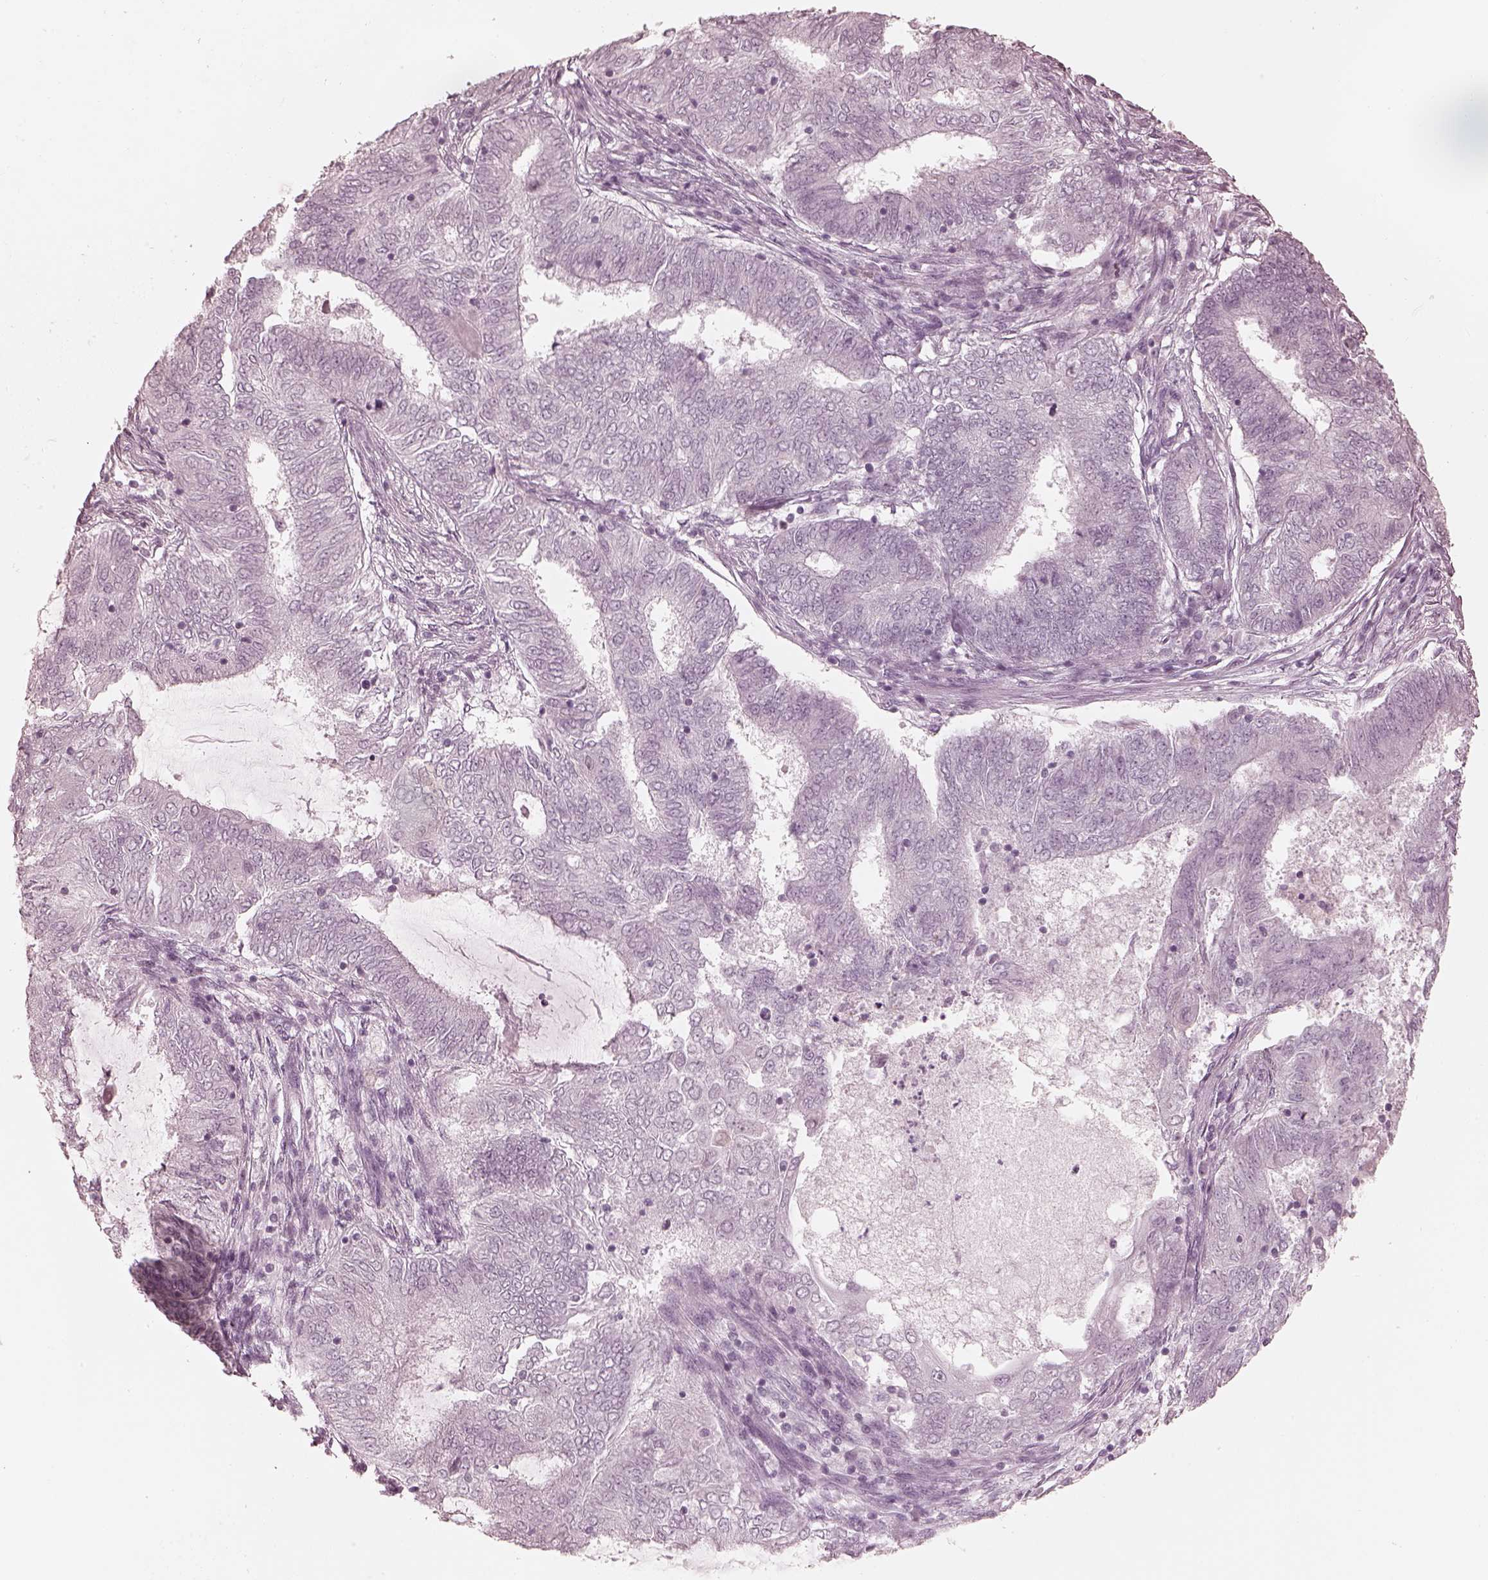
{"staining": {"intensity": "negative", "quantity": "none", "location": "none"}, "tissue": "endometrial cancer", "cell_type": "Tumor cells", "image_type": "cancer", "snomed": [{"axis": "morphology", "description": "Adenocarcinoma, NOS"}, {"axis": "topography", "description": "Endometrium"}], "caption": "Tumor cells are negative for brown protein staining in endometrial cancer. (DAB (3,3'-diaminobenzidine) immunohistochemistry visualized using brightfield microscopy, high magnification).", "gene": "CALR3", "patient": {"sex": "female", "age": 62}}